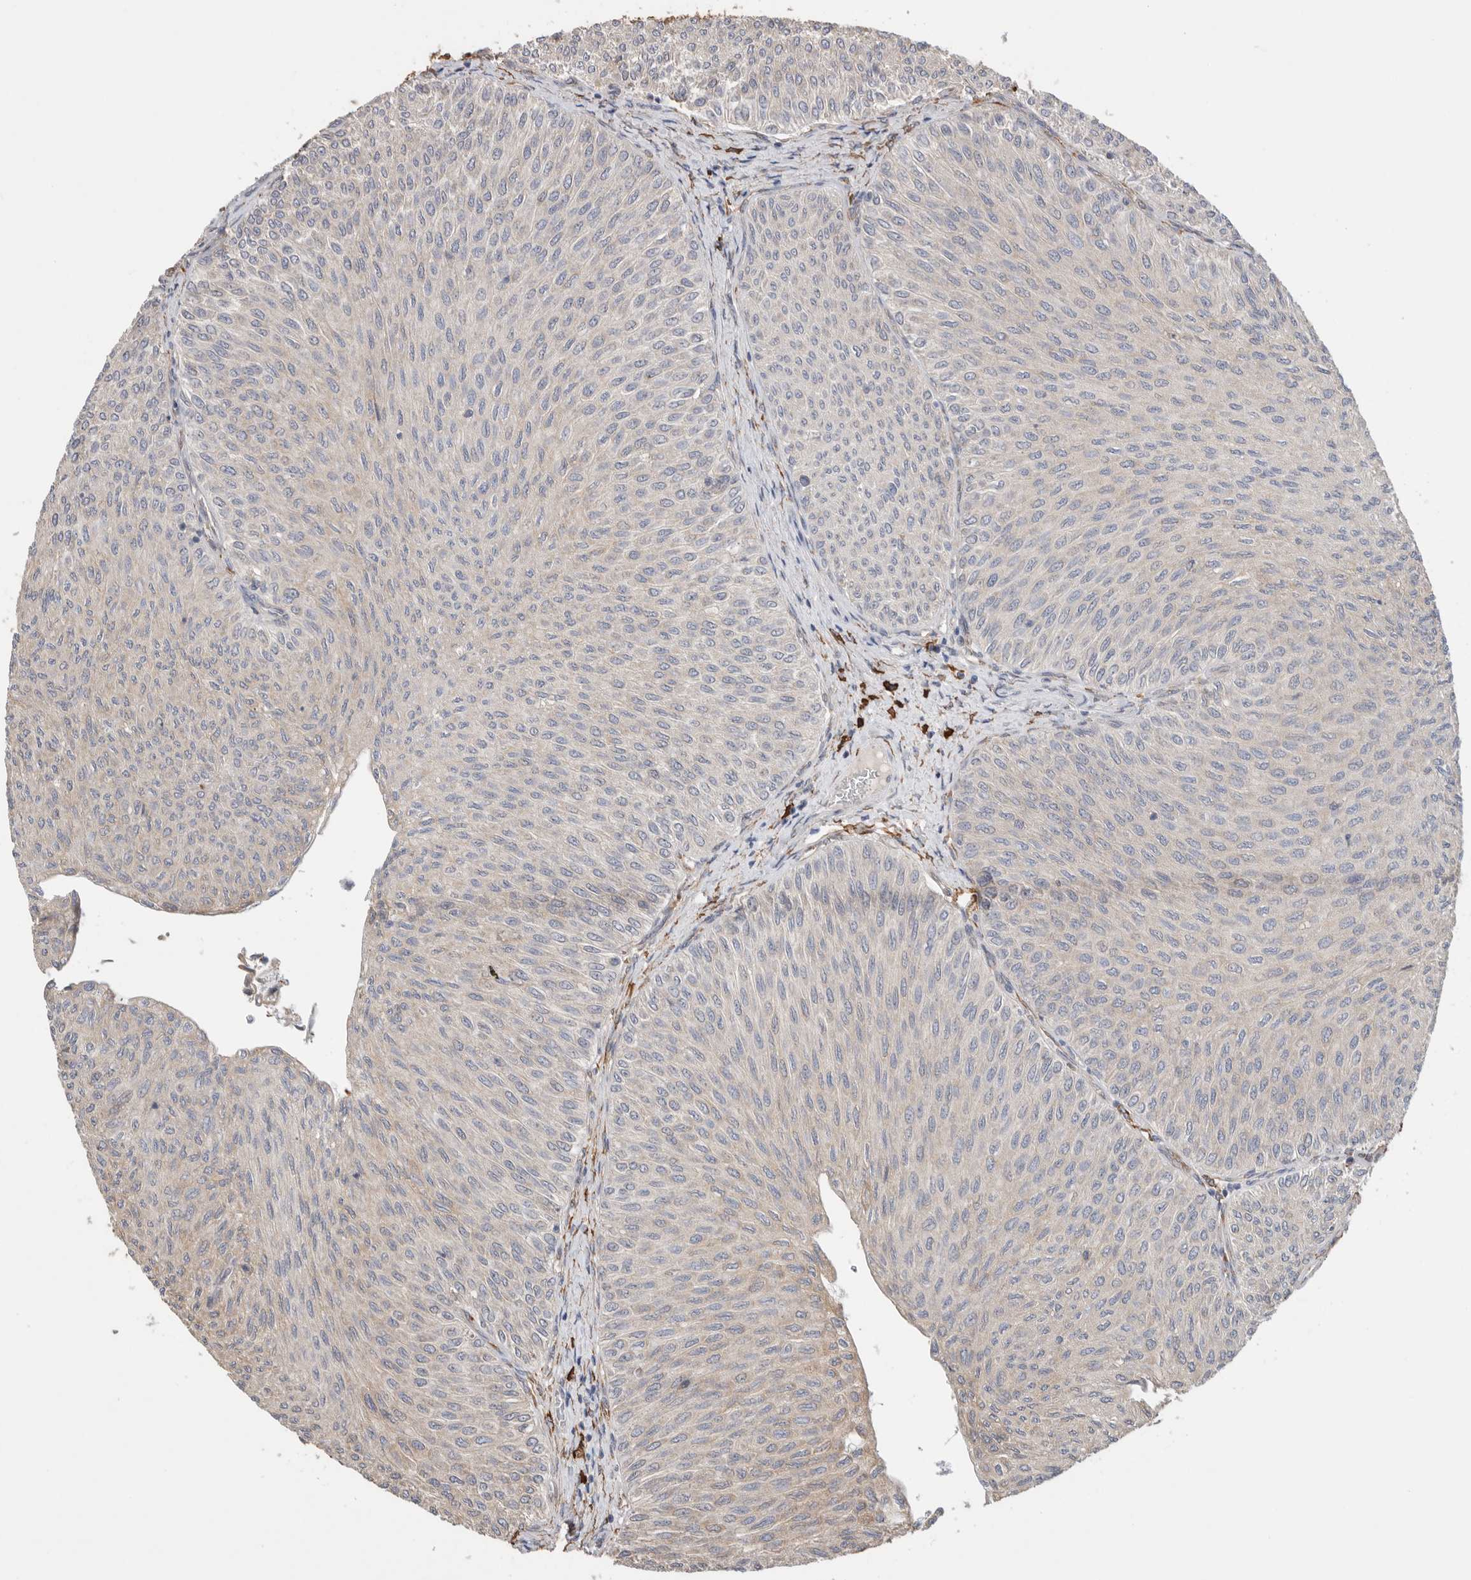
{"staining": {"intensity": "negative", "quantity": "none", "location": "none"}, "tissue": "urothelial cancer", "cell_type": "Tumor cells", "image_type": "cancer", "snomed": [{"axis": "morphology", "description": "Urothelial carcinoma, Low grade"}, {"axis": "topography", "description": "Urinary bladder"}], "caption": "The immunohistochemistry (IHC) histopathology image has no significant staining in tumor cells of low-grade urothelial carcinoma tissue.", "gene": "BLOC1S5", "patient": {"sex": "male", "age": 78}}